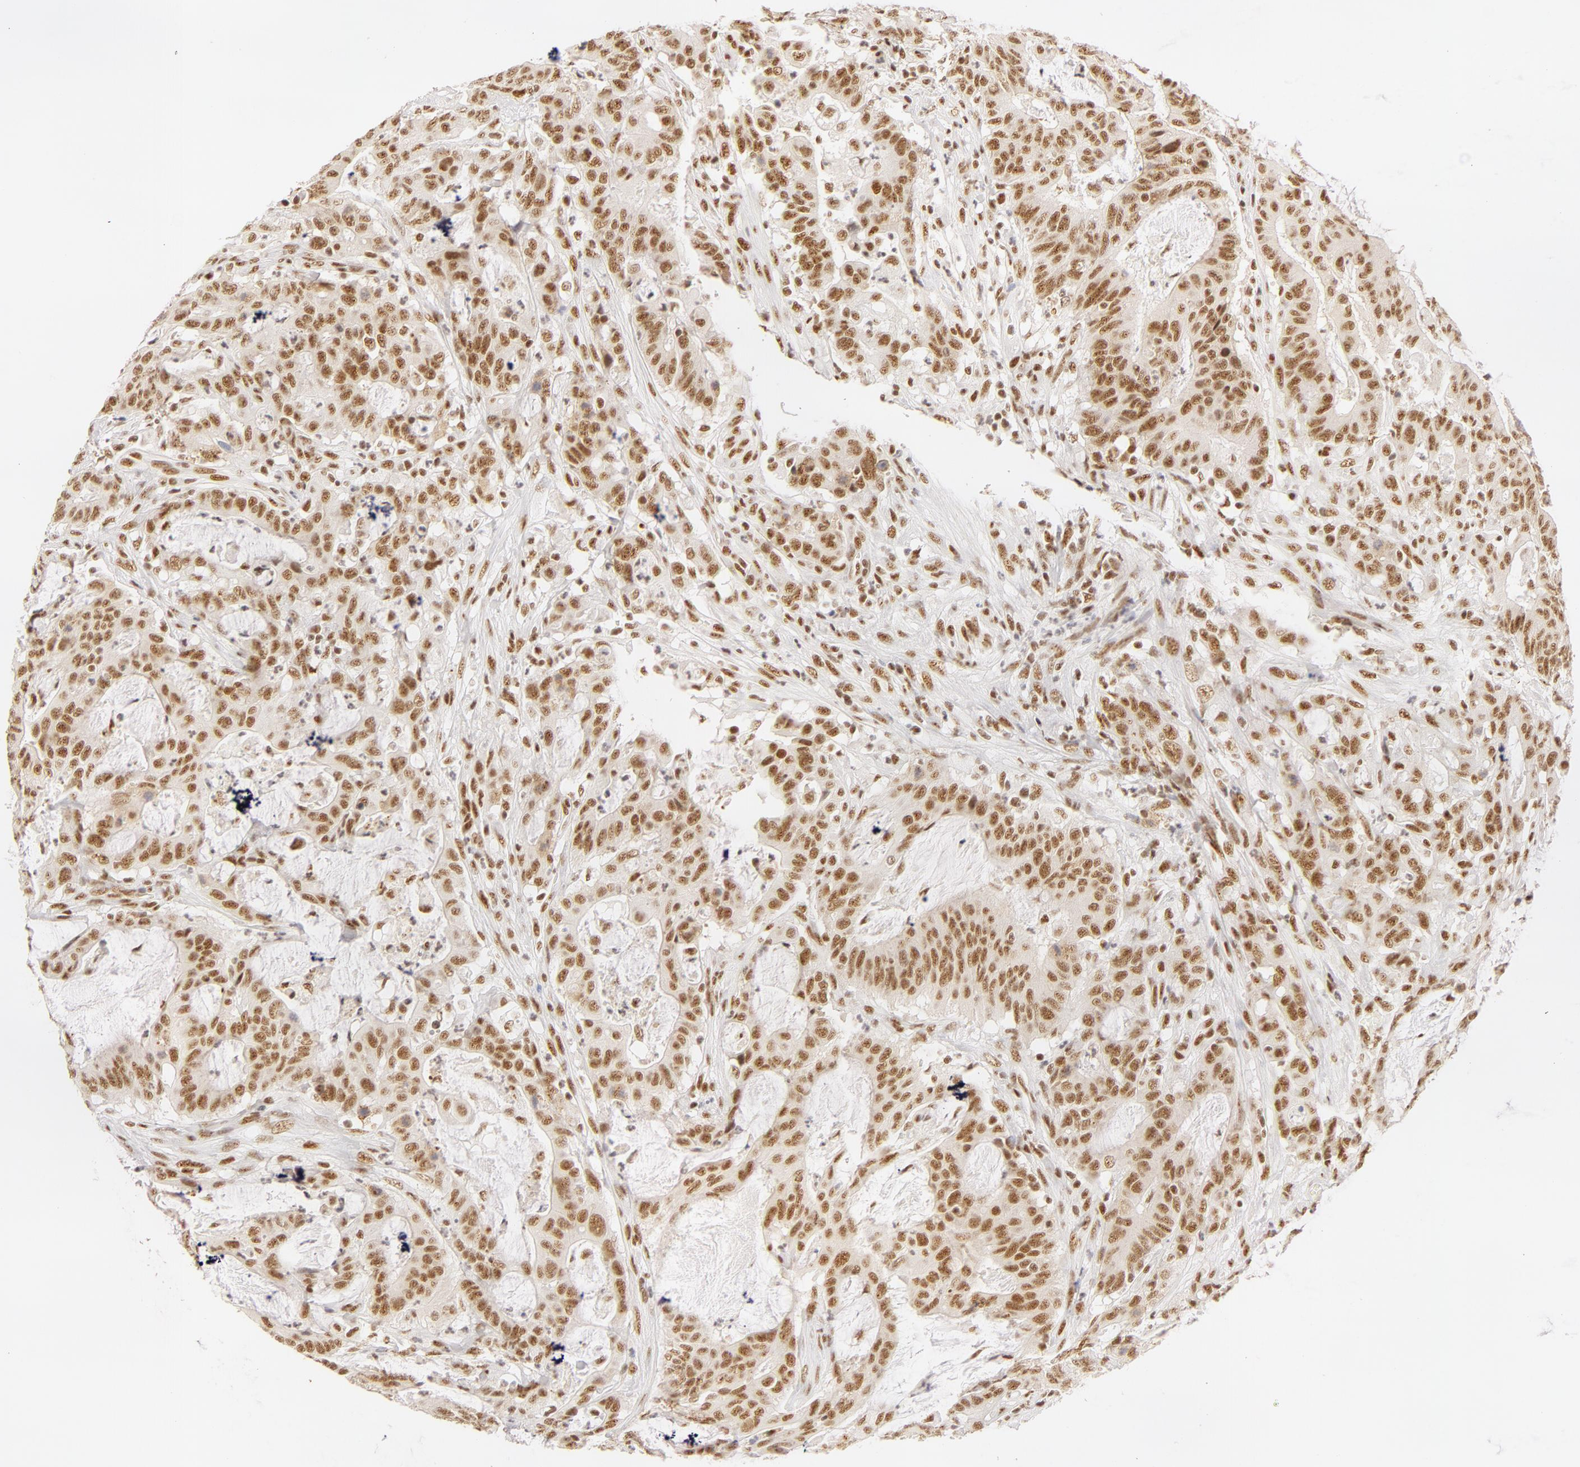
{"staining": {"intensity": "moderate", "quantity": ">75%", "location": "nuclear"}, "tissue": "colorectal cancer", "cell_type": "Tumor cells", "image_type": "cancer", "snomed": [{"axis": "morphology", "description": "Adenocarcinoma, NOS"}, {"axis": "topography", "description": "Colon"}], "caption": "Immunohistochemistry (IHC) image of human colorectal cancer stained for a protein (brown), which shows medium levels of moderate nuclear expression in approximately >75% of tumor cells.", "gene": "RBM39", "patient": {"sex": "male", "age": 54}}